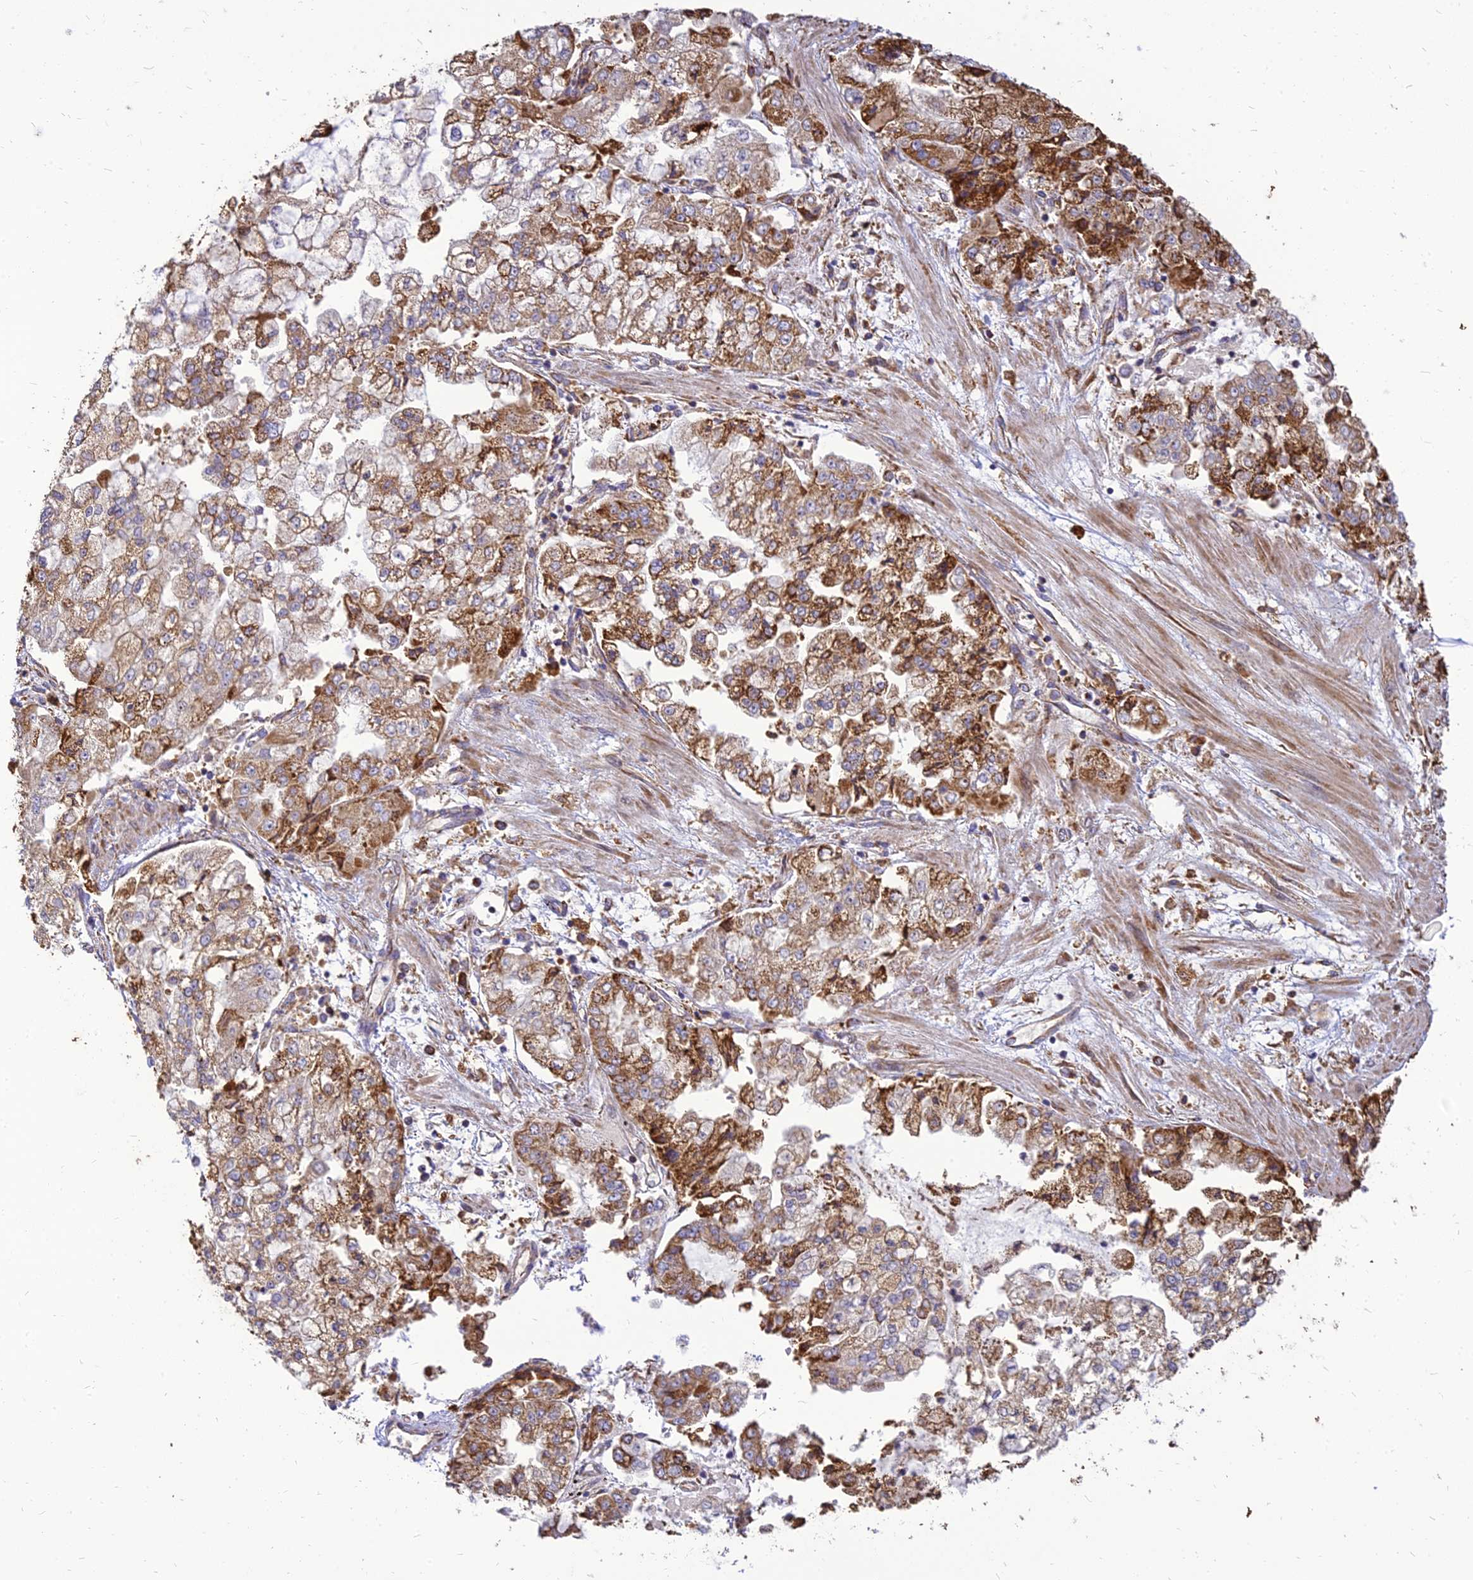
{"staining": {"intensity": "strong", "quantity": ">75%", "location": "cytoplasmic/membranous"}, "tissue": "stomach cancer", "cell_type": "Tumor cells", "image_type": "cancer", "snomed": [{"axis": "morphology", "description": "Adenocarcinoma, NOS"}, {"axis": "topography", "description": "Stomach"}], "caption": "A high-resolution image shows IHC staining of stomach cancer, which shows strong cytoplasmic/membranous expression in approximately >75% of tumor cells.", "gene": "THUMPD2", "patient": {"sex": "male", "age": 76}}